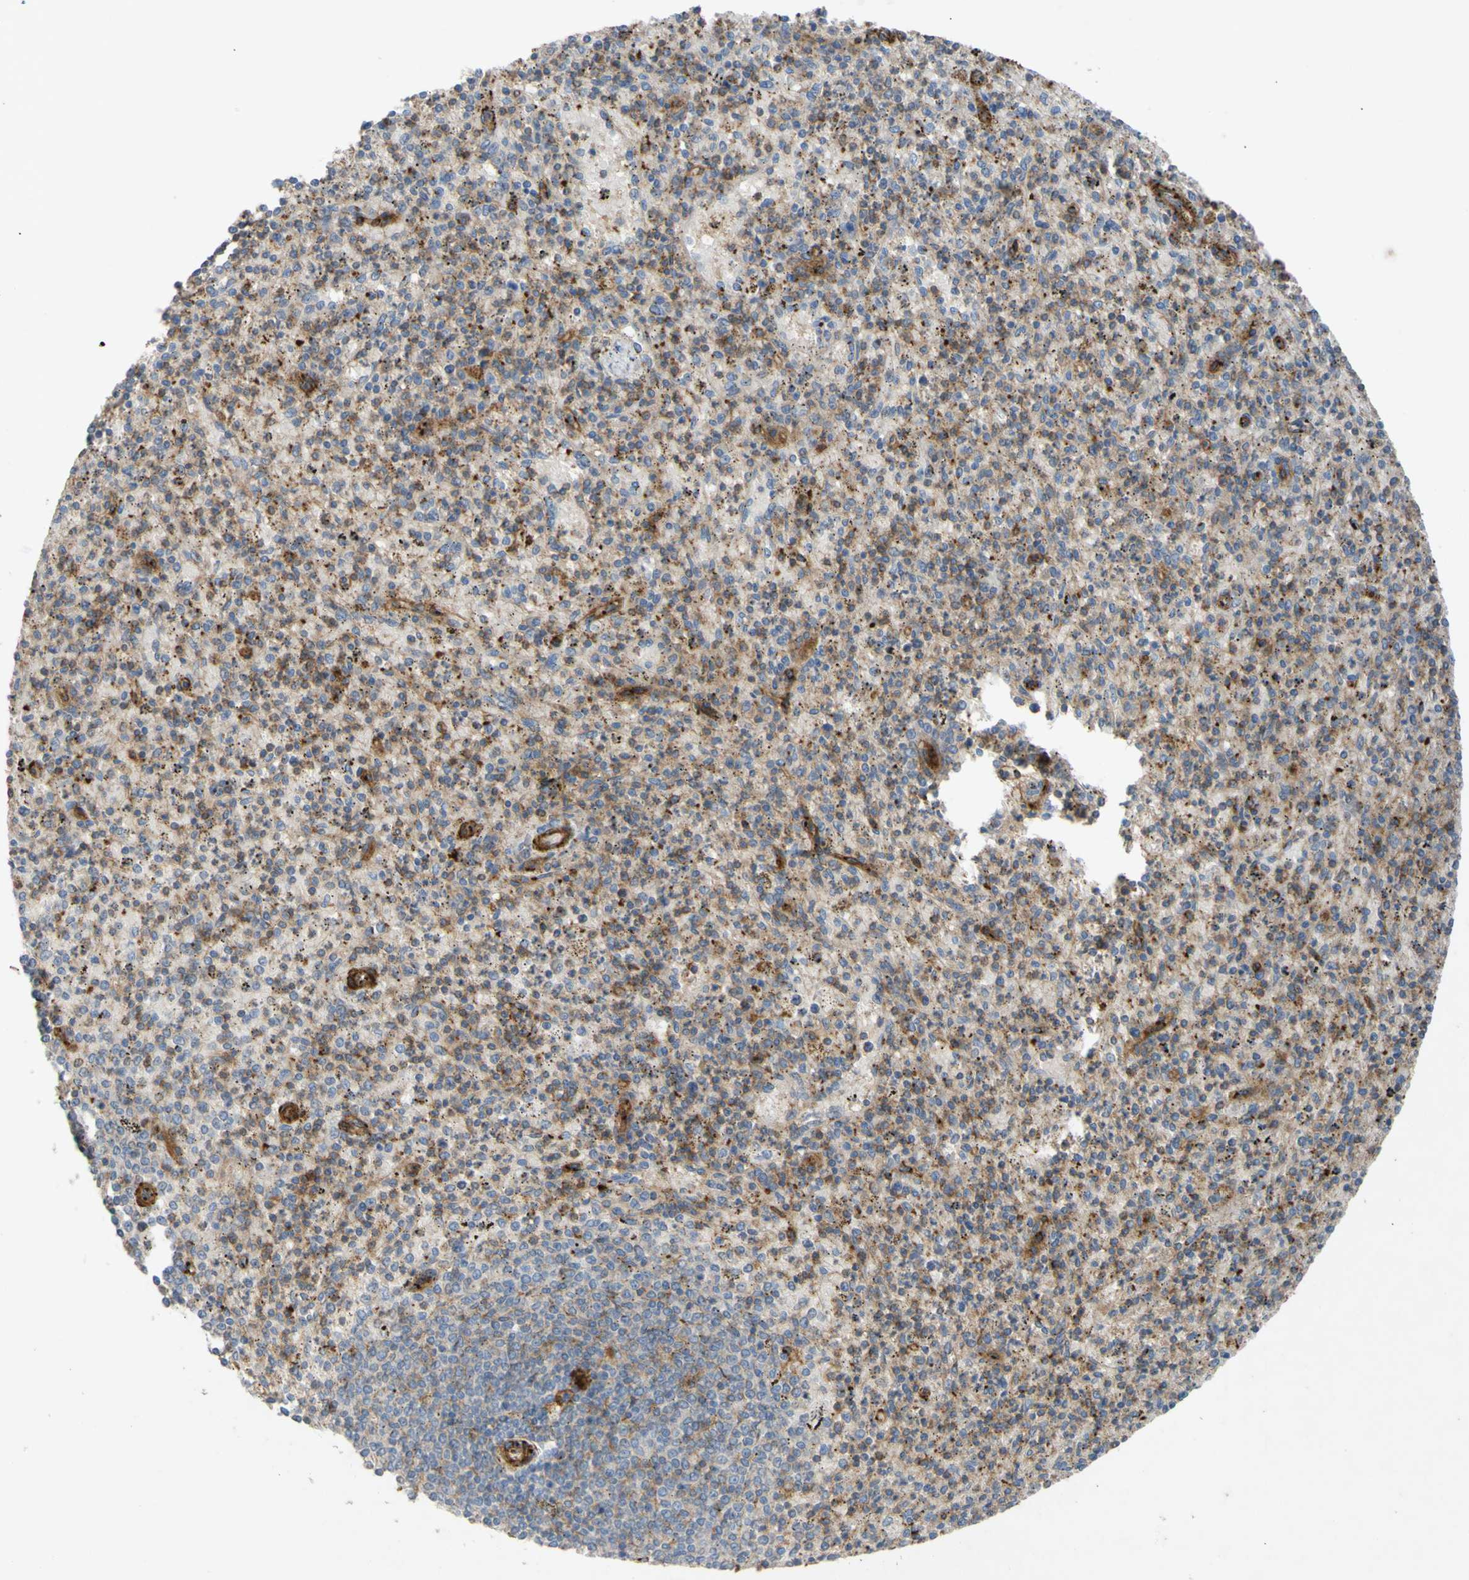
{"staining": {"intensity": "moderate", "quantity": "25%-75%", "location": "cytoplasmic/membranous"}, "tissue": "spleen", "cell_type": "Cells in red pulp", "image_type": "normal", "snomed": [{"axis": "morphology", "description": "Normal tissue, NOS"}, {"axis": "topography", "description": "Spleen"}], "caption": "Normal spleen reveals moderate cytoplasmic/membranous staining in approximately 25%-75% of cells in red pulp, visualized by immunohistochemistry.", "gene": "ATP2A3", "patient": {"sex": "male", "age": 72}}